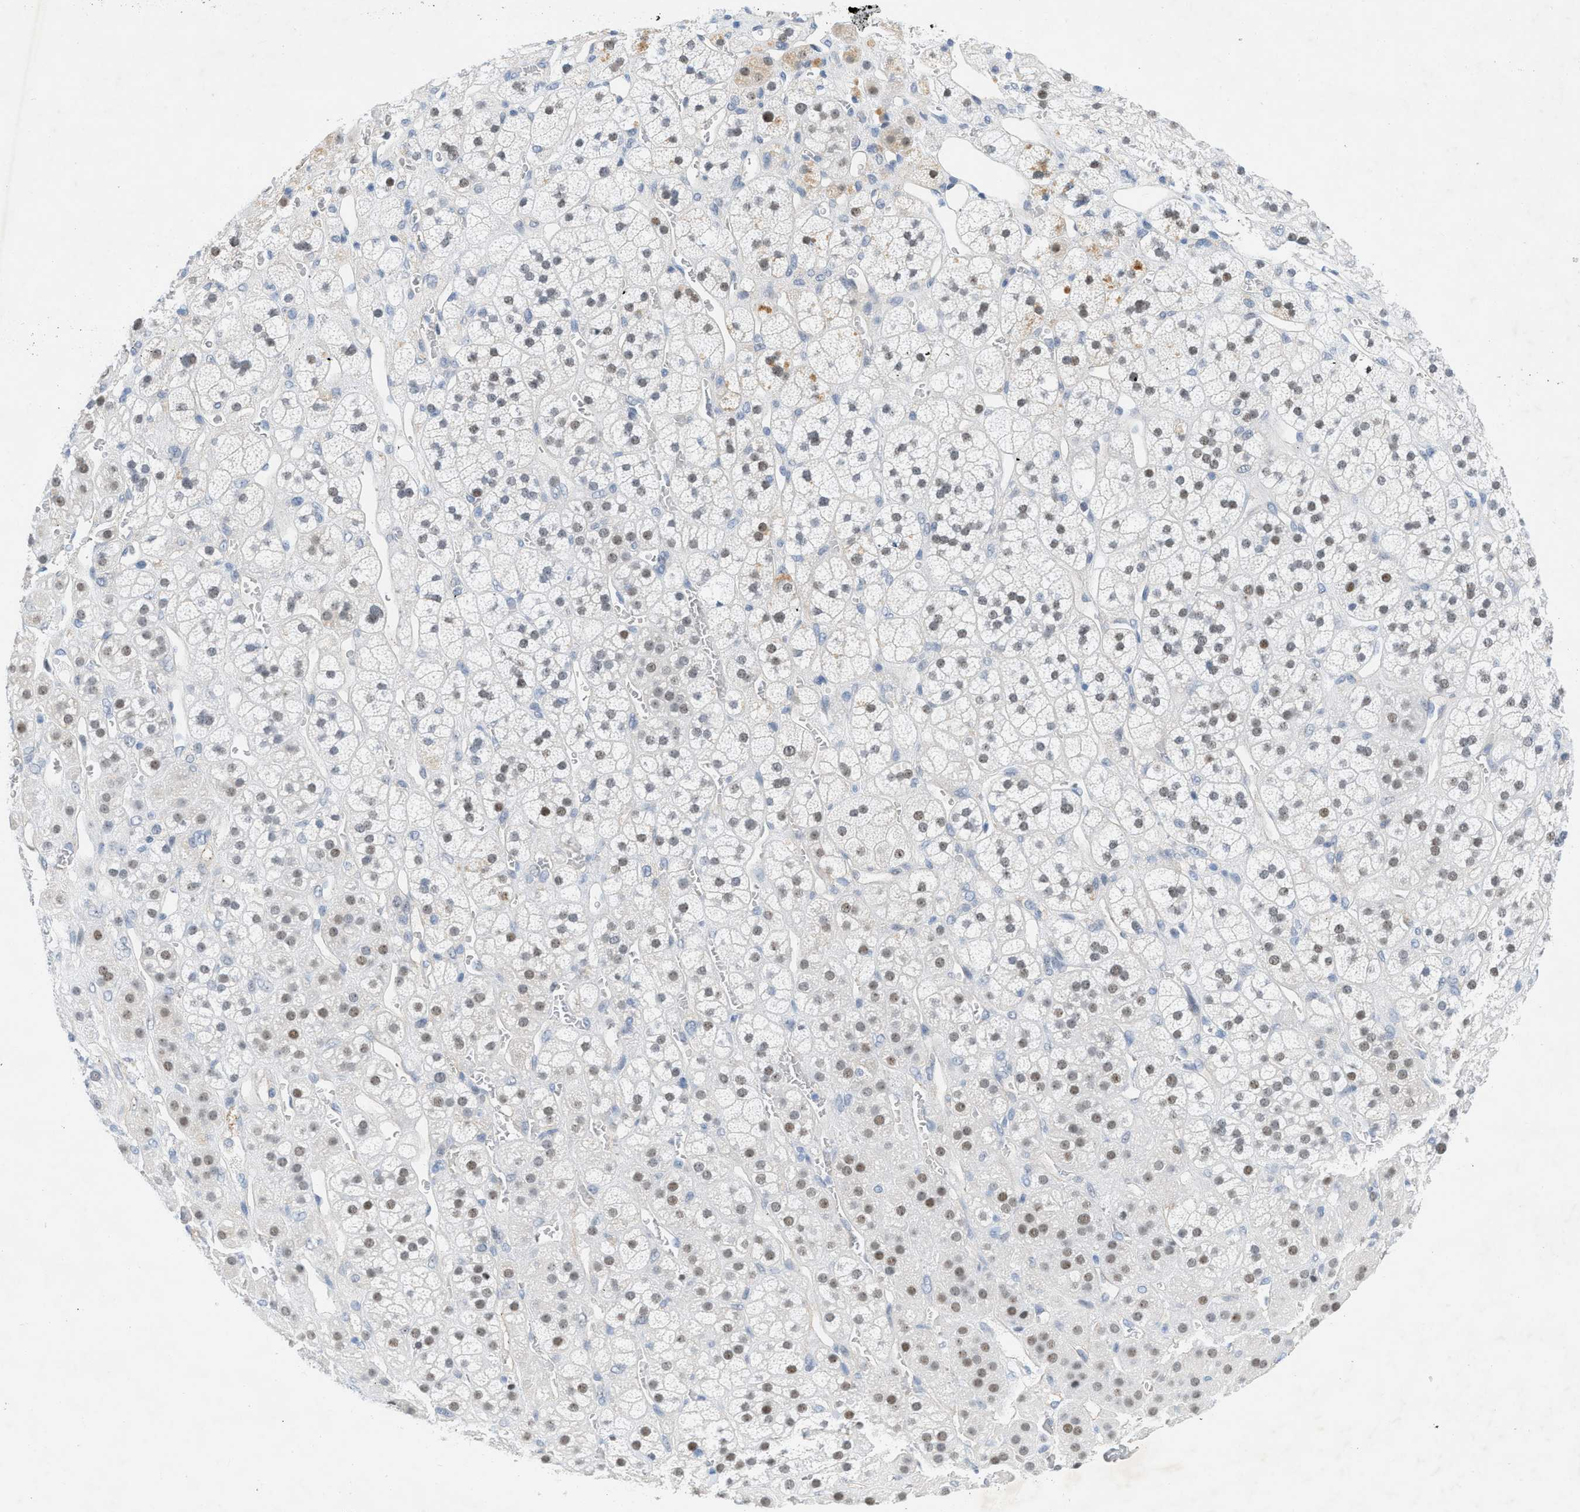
{"staining": {"intensity": "weak", "quantity": "25%-75%", "location": "nuclear"}, "tissue": "adrenal gland", "cell_type": "Glandular cells", "image_type": "normal", "snomed": [{"axis": "morphology", "description": "Normal tissue, NOS"}, {"axis": "topography", "description": "Adrenal gland"}], "caption": "Immunohistochemistry (IHC) (DAB) staining of benign adrenal gland shows weak nuclear protein staining in about 25%-75% of glandular cells.", "gene": "HLTF", "patient": {"sex": "male", "age": 56}}